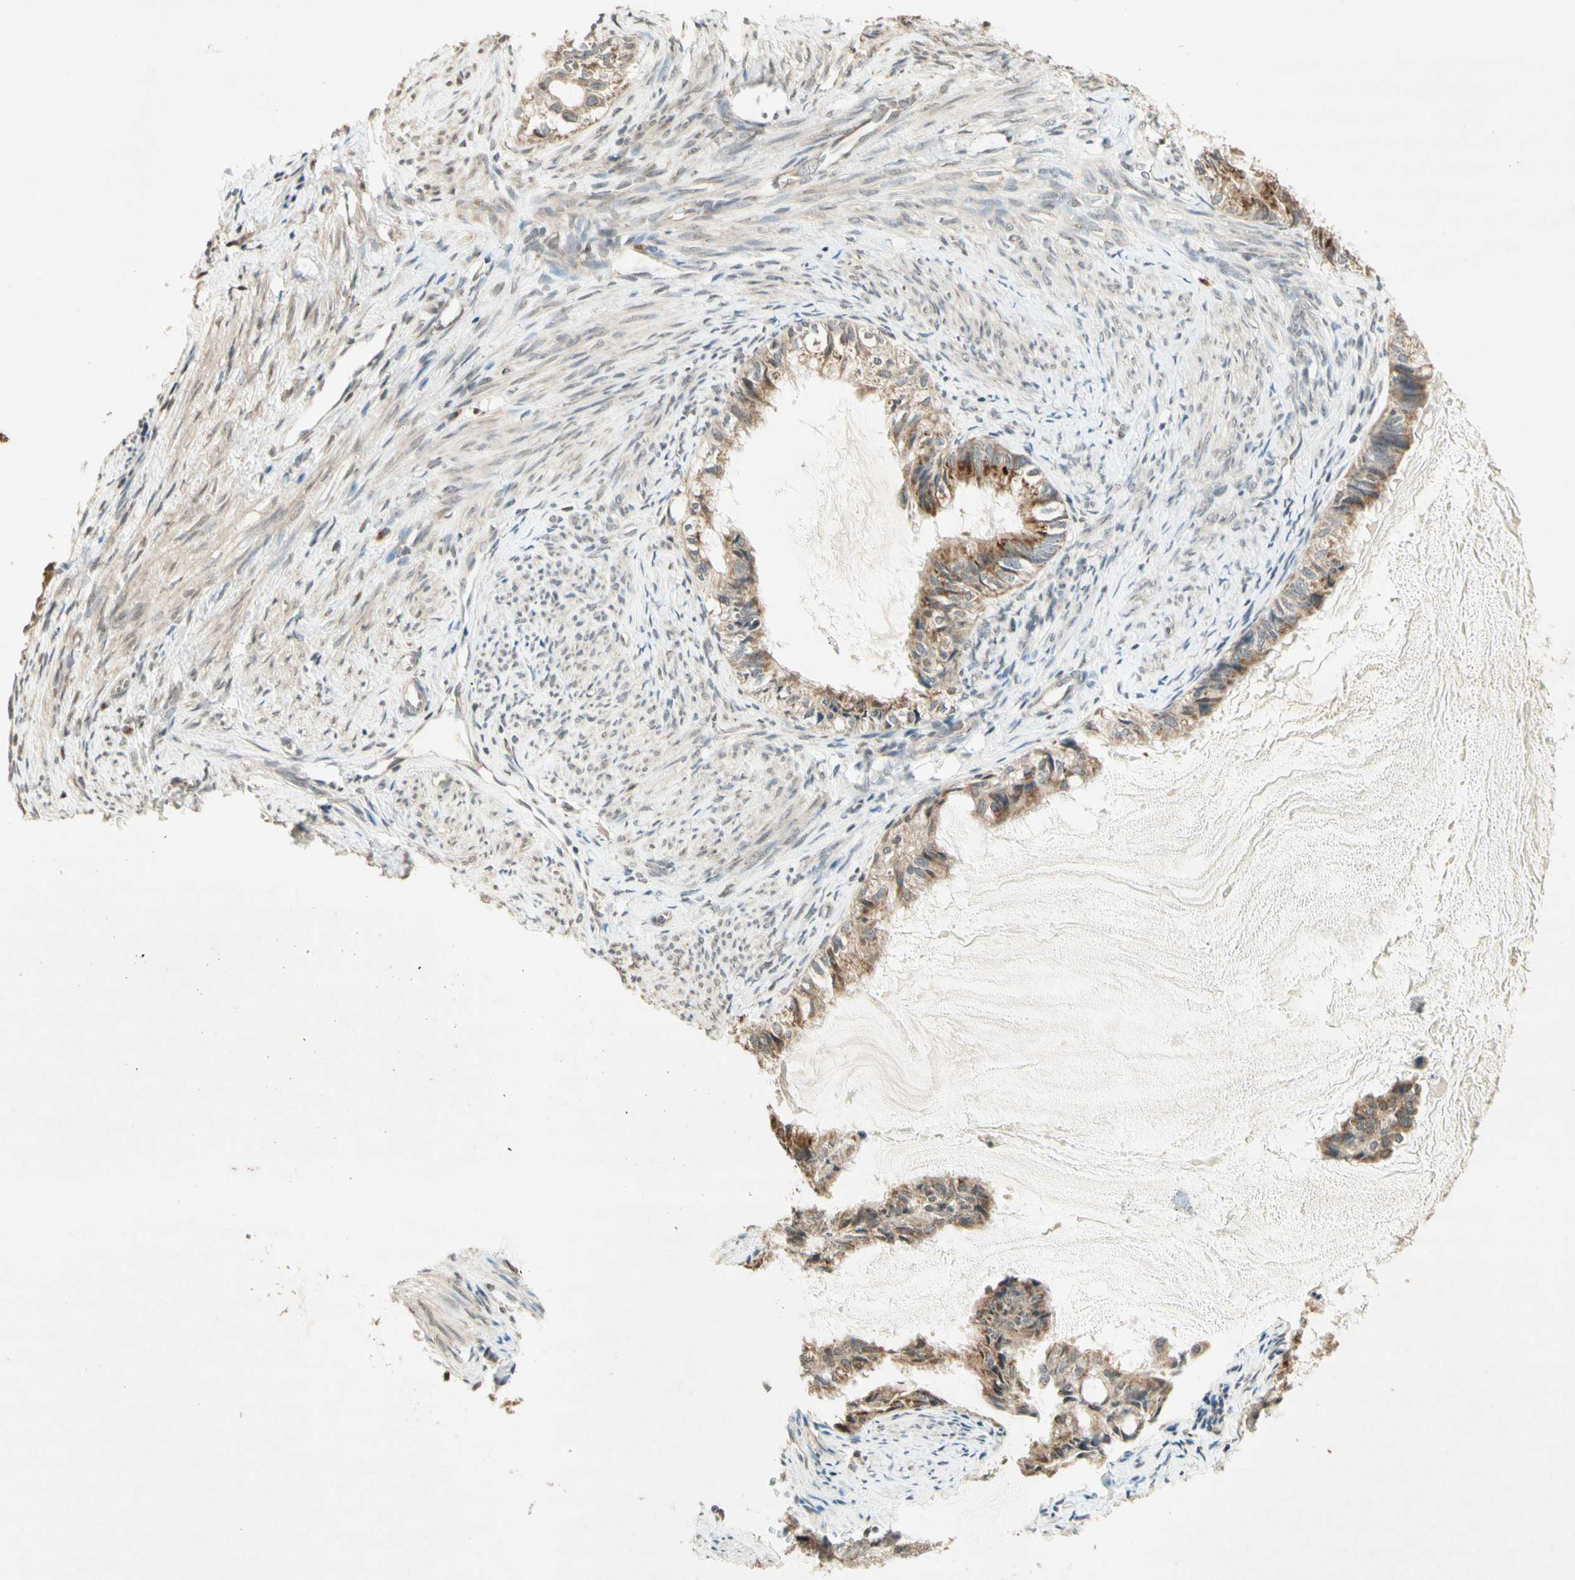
{"staining": {"intensity": "moderate", "quantity": "25%-75%", "location": "cytoplasmic/membranous"}, "tissue": "cervical cancer", "cell_type": "Tumor cells", "image_type": "cancer", "snomed": [{"axis": "morphology", "description": "Normal tissue, NOS"}, {"axis": "morphology", "description": "Adenocarcinoma, NOS"}, {"axis": "topography", "description": "Cervix"}, {"axis": "topography", "description": "Endometrium"}], "caption": "A photomicrograph of cervical cancer stained for a protein shows moderate cytoplasmic/membranous brown staining in tumor cells.", "gene": "CCNI", "patient": {"sex": "female", "age": 86}}